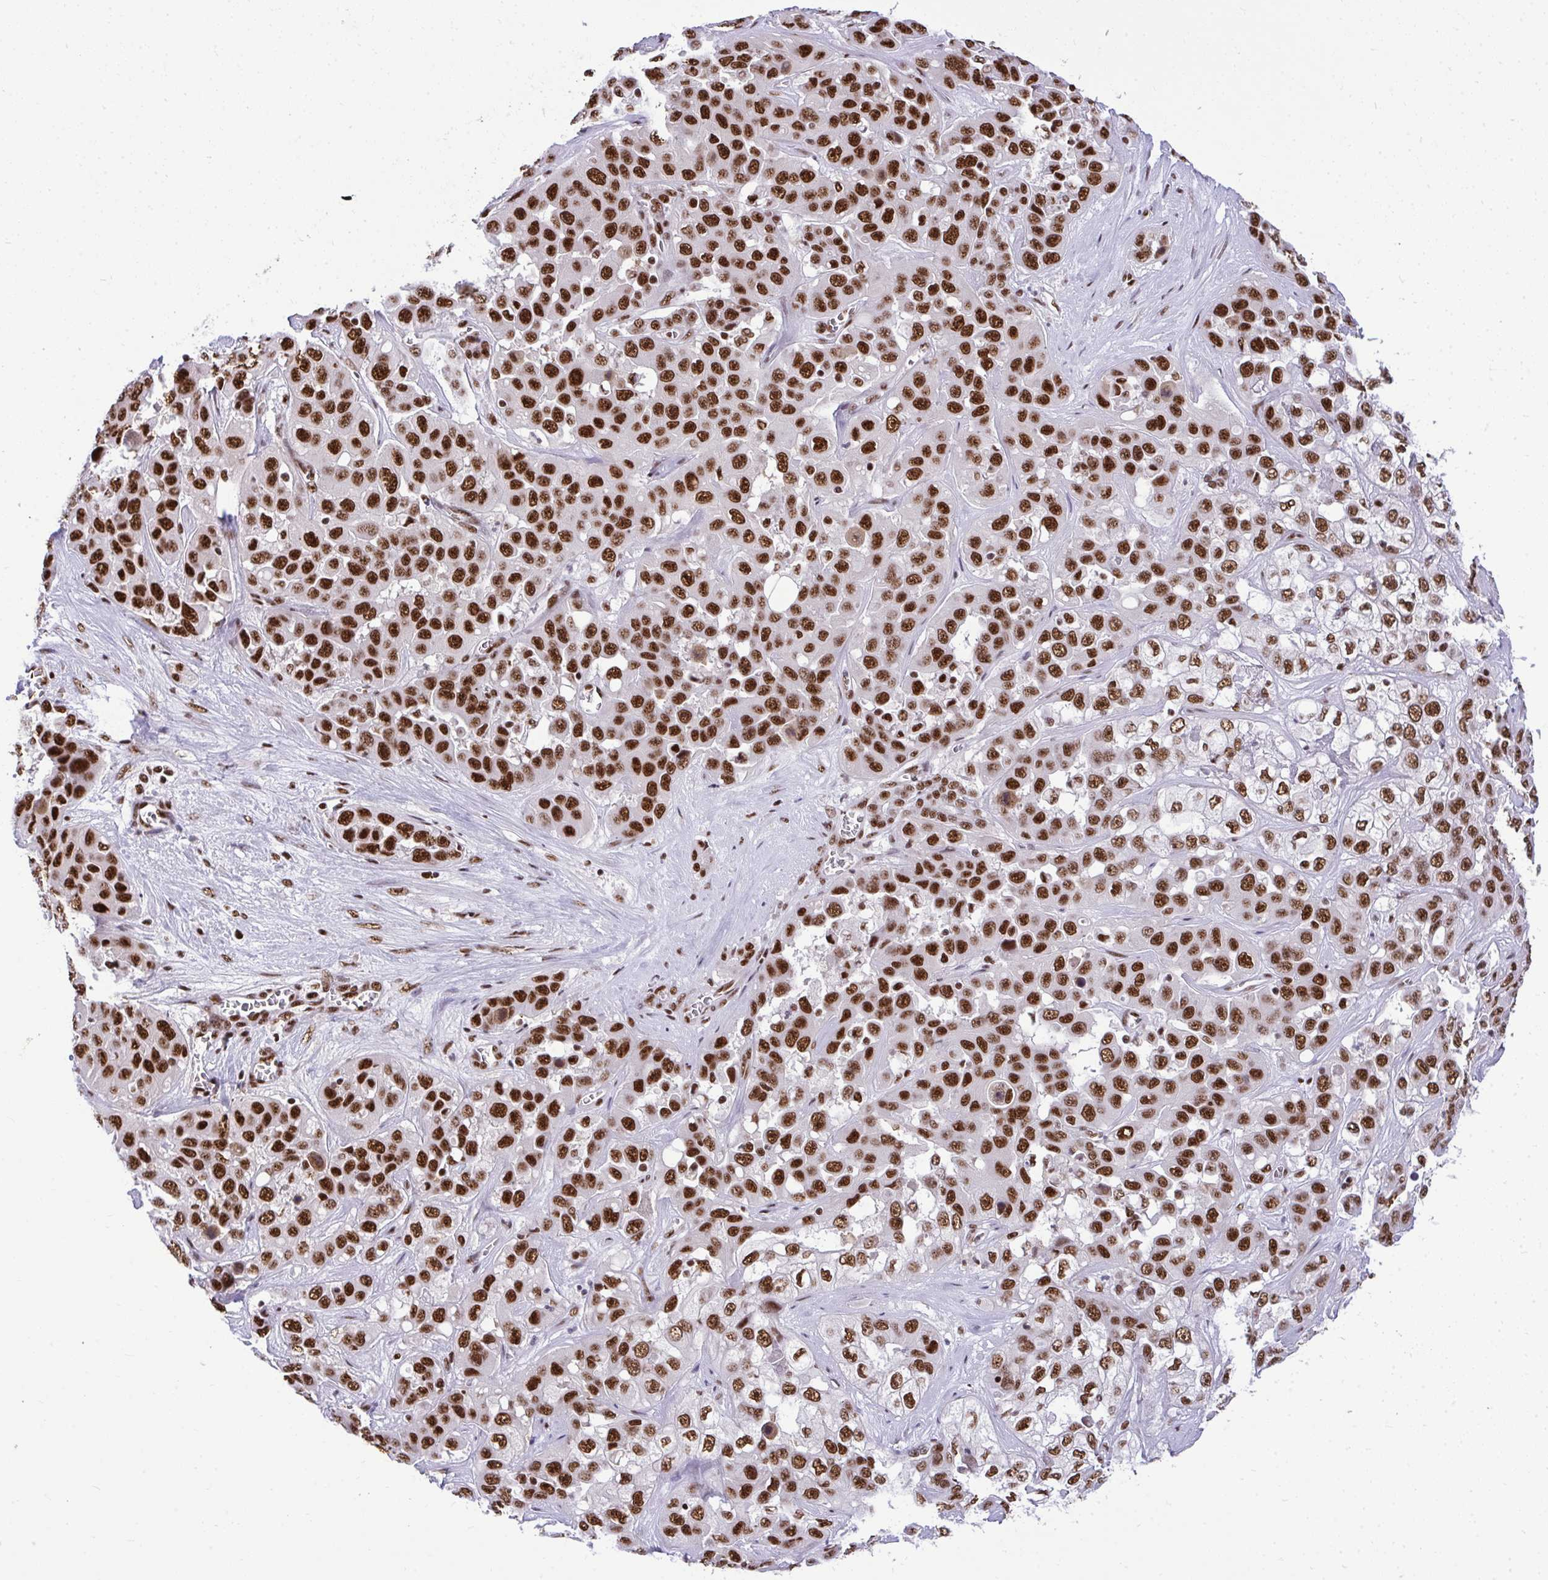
{"staining": {"intensity": "strong", "quantity": ">75%", "location": "nuclear"}, "tissue": "liver cancer", "cell_type": "Tumor cells", "image_type": "cancer", "snomed": [{"axis": "morphology", "description": "Cholangiocarcinoma"}, {"axis": "topography", "description": "Liver"}], "caption": "Immunohistochemical staining of human liver cancer shows strong nuclear protein expression in about >75% of tumor cells.", "gene": "PRPF19", "patient": {"sex": "female", "age": 52}}